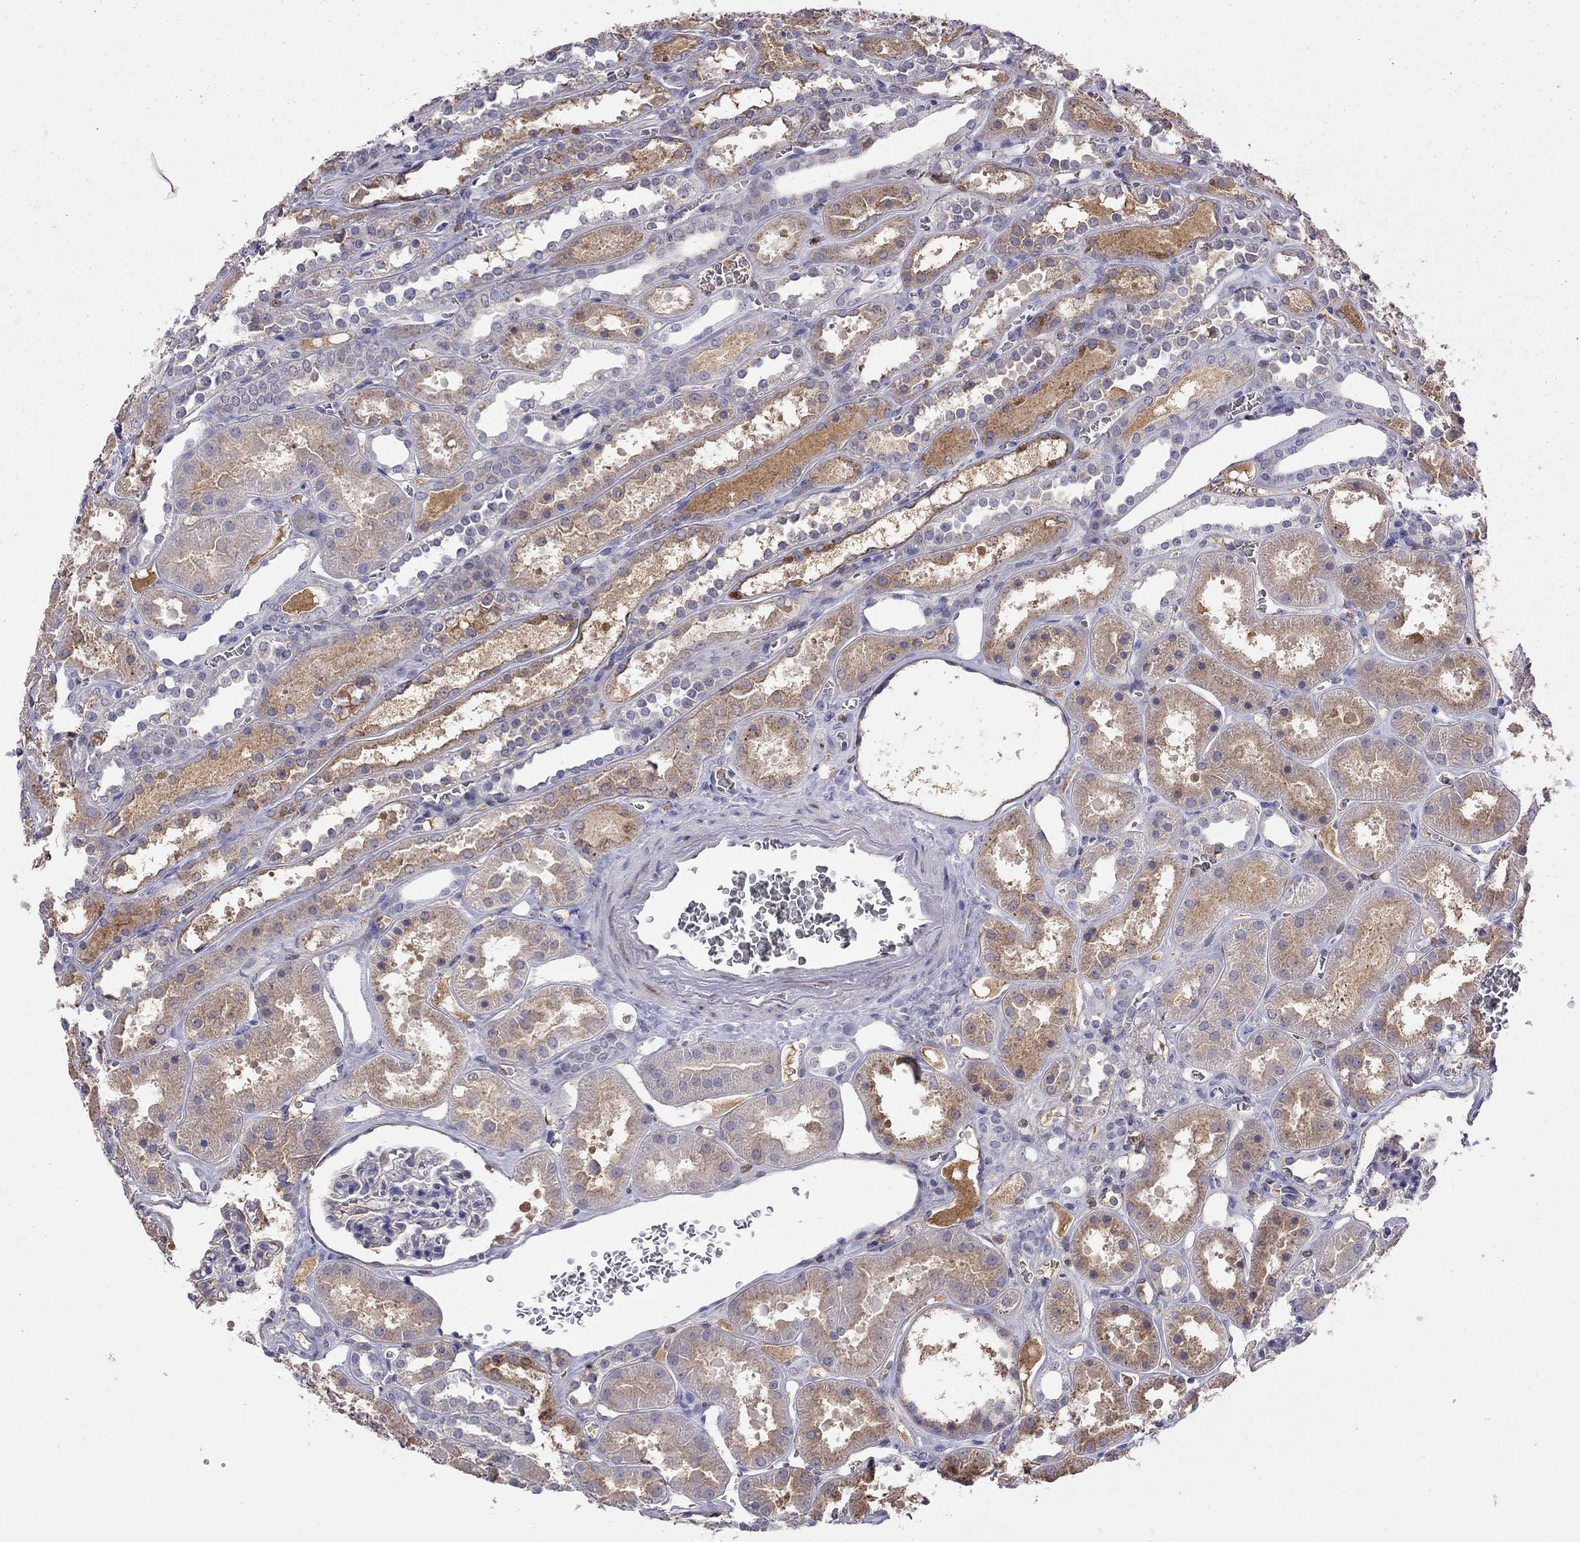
{"staining": {"intensity": "negative", "quantity": "none", "location": "none"}, "tissue": "kidney", "cell_type": "Cells in glomeruli", "image_type": "normal", "snomed": [{"axis": "morphology", "description": "Normal tissue, NOS"}, {"axis": "topography", "description": "Kidney"}], "caption": "Protein analysis of unremarkable kidney demonstrates no significant staining in cells in glomeruli. (Stains: DAB immunohistochemistry with hematoxylin counter stain, Microscopy: brightfield microscopy at high magnification).", "gene": "SERPINA3", "patient": {"sex": "female", "age": 41}}